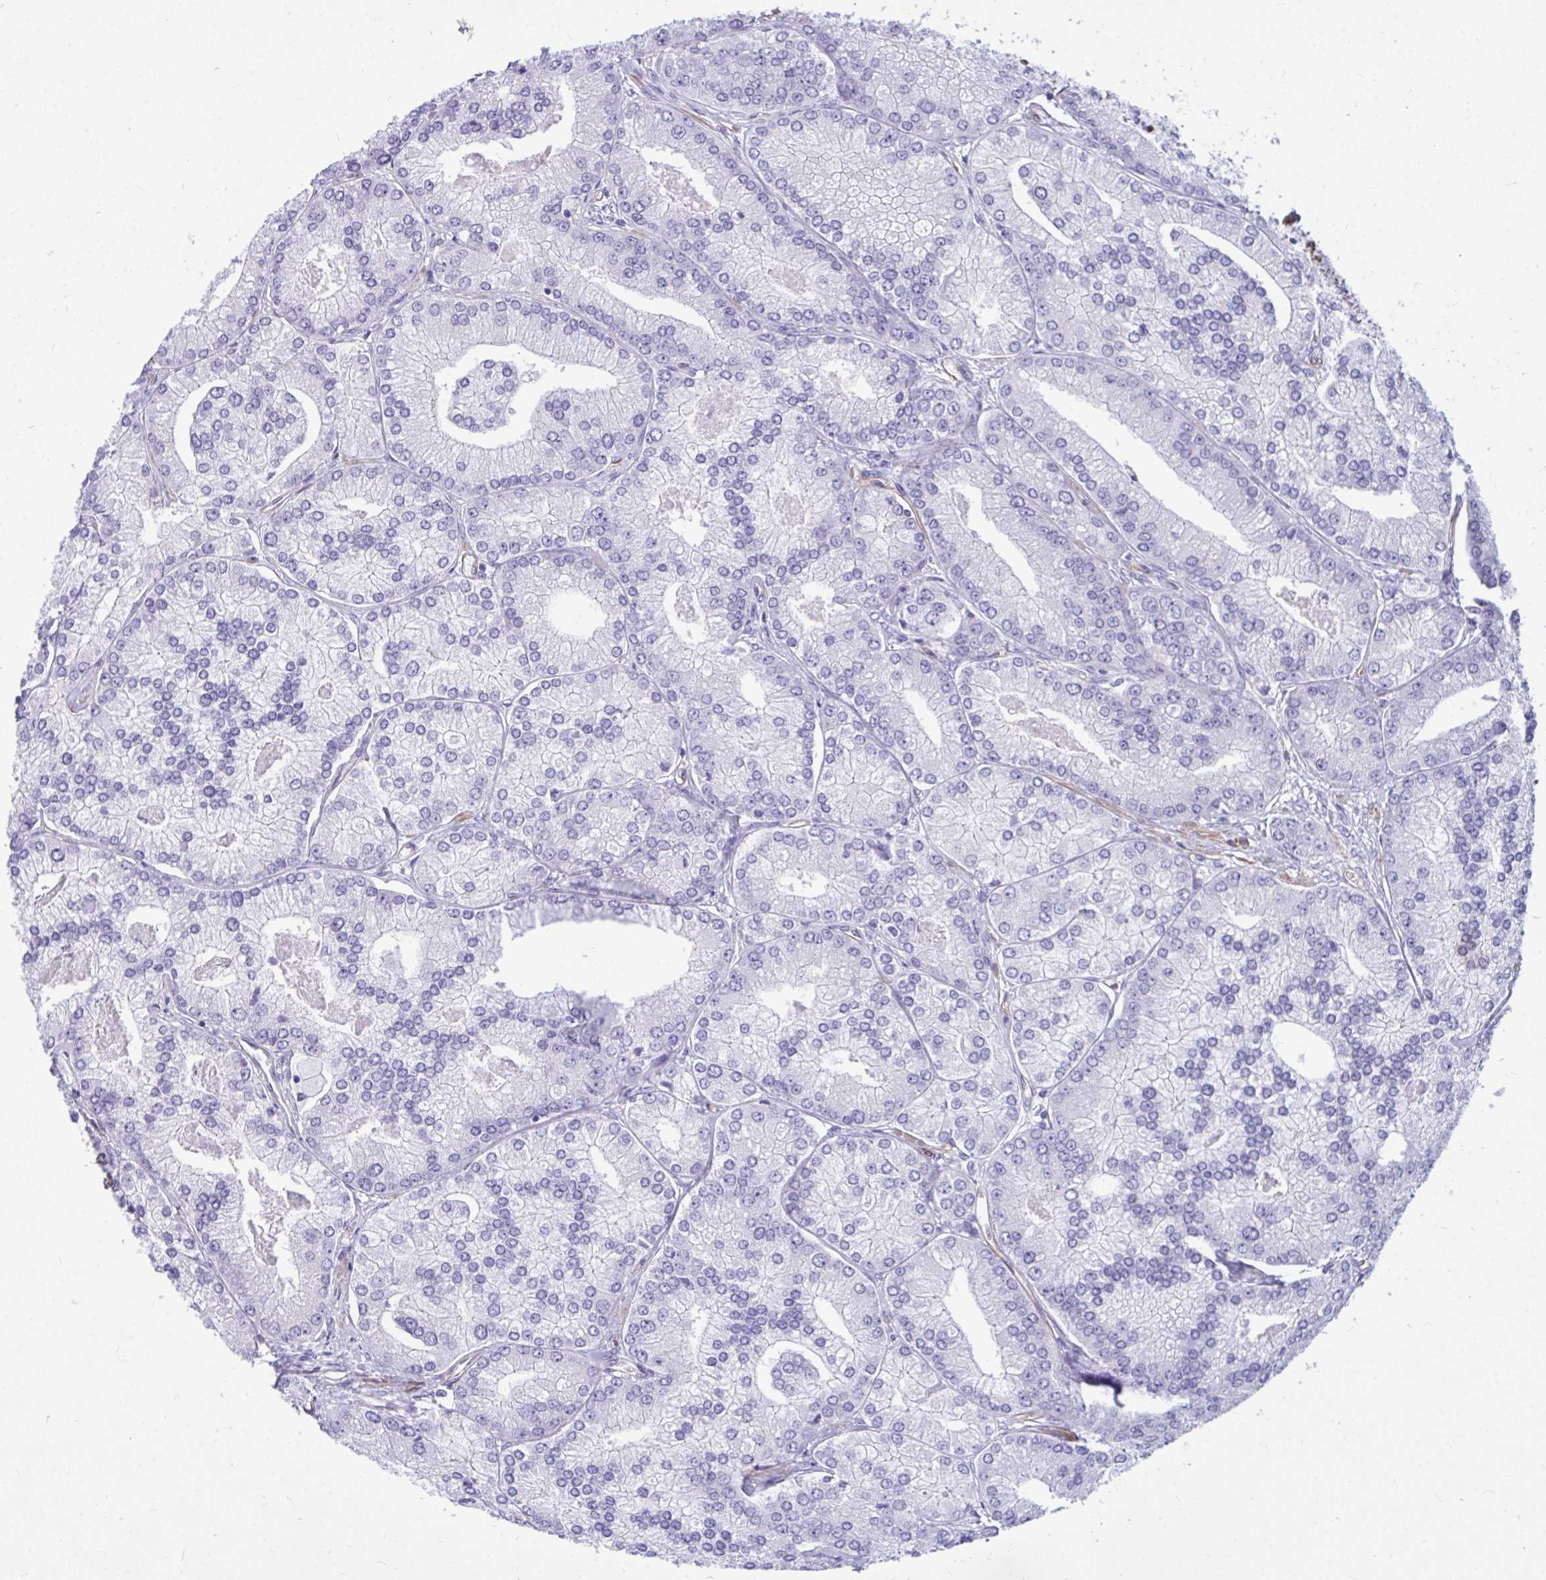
{"staining": {"intensity": "negative", "quantity": "none", "location": "none"}, "tissue": "prostate cancer", "cell_type": "Tumor cells", "image_type": "cancer", "snomed": [{"axis": "morphology", "description": "Adenocarcinoma, High grade"}, {"axis": "topography", "description": "Prostate"}], "caption": "An immunohistochemistry (IHC) histopathology image of prostate cancer is shown. There is no staining in tumor cells of prostate cancer.", "gene": "LIMS2", "patient": {"sex": "male", "age": 61}}